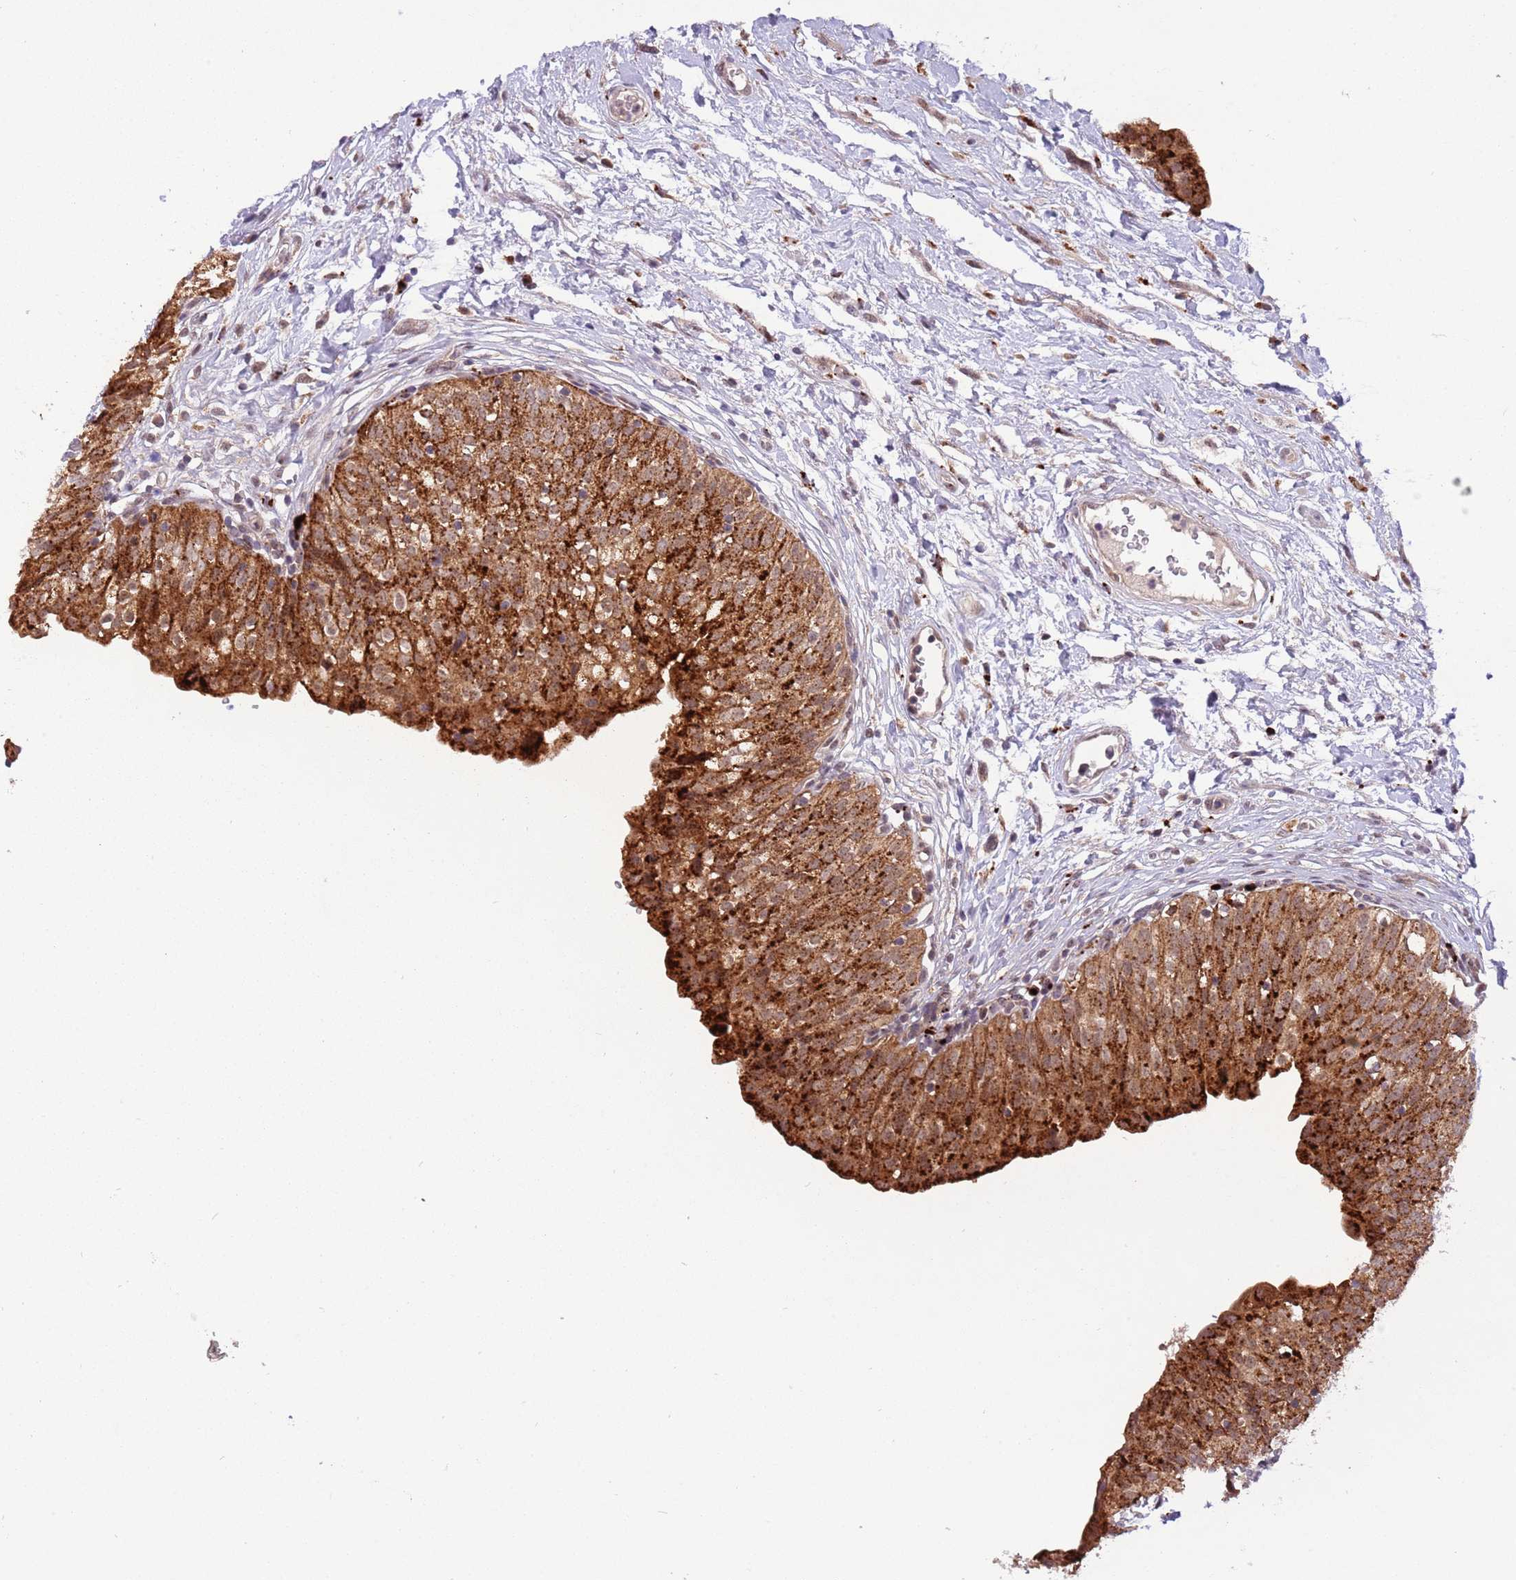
{"staining": {"intensity": "strong", "quantity": ">75%", "location": "cytoplasmic/membranous"}, "tissue": "urinary bladder", "cell_type": "Urothelial cells", "image_type": "normal", "snomed": [{"axis": "morphology", "description": "Normal tissue, NOS"}, {"axis": "topography", "description": "Urinary bladder"}], "caption": "IHC micrograph of benign urinary bladder: urinary bladder stained using immunohistochemistry (IHC) exhibits high levels of strong protein expression localized specifically in the cytoplasmic/membranous of urothelial cells, appearing as a cytoplasmic/membranous brown color.", "gene": "TRIM27", "patient": {"sex": "male", "age": 55}}